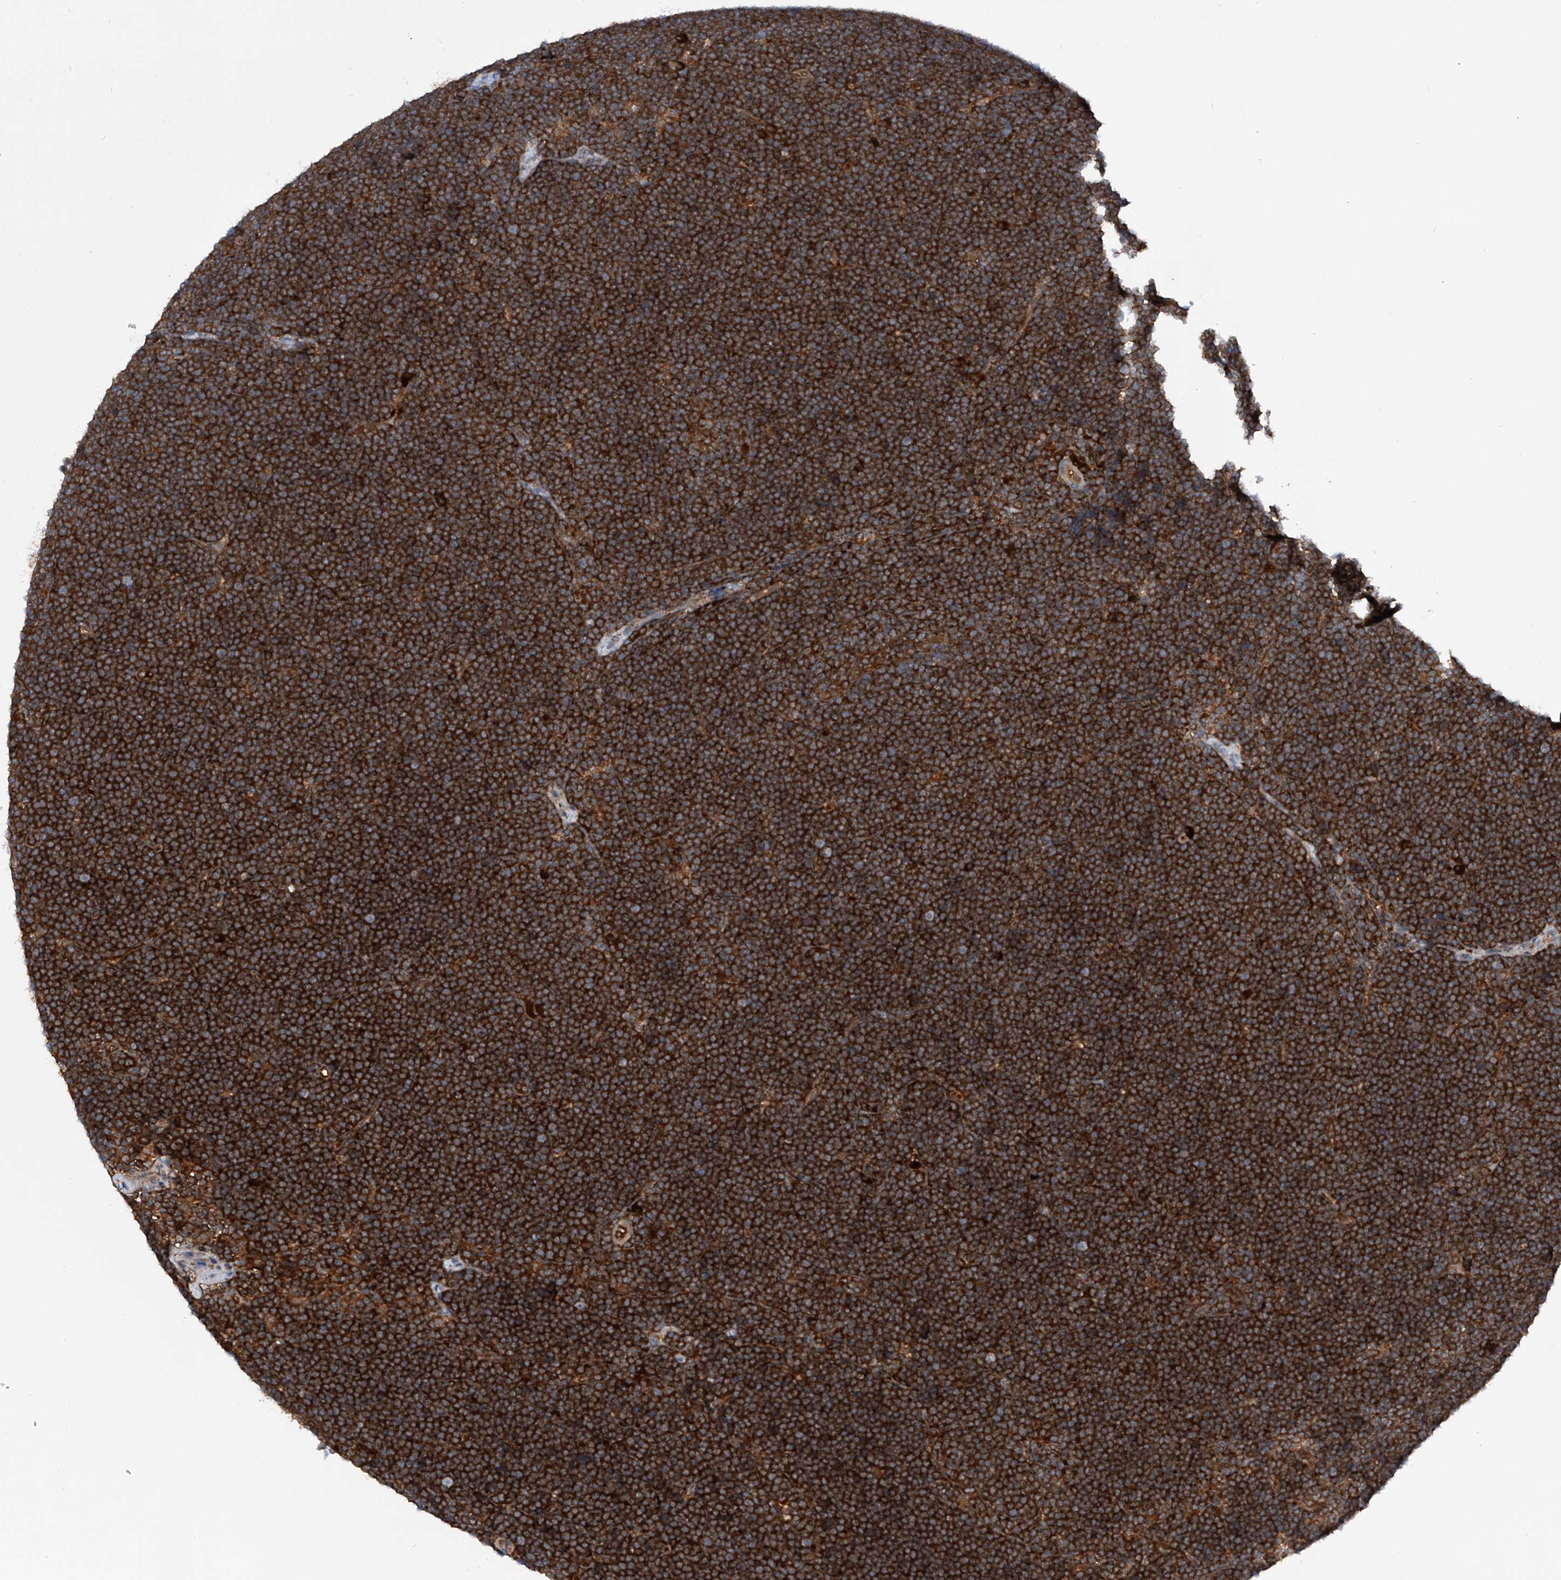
{"staining": {"intensity": "strong", "quantity": ">75%", "location": "cytoplasmic/membranous"}, "tissue": "lymphoma", "cell_type": "Tumor cells", "image_type": "cancer", "snomed": [{"axis": "morphology", "description": "Malignant lymphoma, non-Hodgkin's type, High grade"}, {"axis": "topography", "description": "Lymph node"}], "caption": "Lymphoma was stained to show a protein in brown. There is high levels of strong cytoplasmic/membranous expression in approximately >75% of tumor cells.", "gene": "ASCC3", "patient": {"sex": "male", "age": 13}}